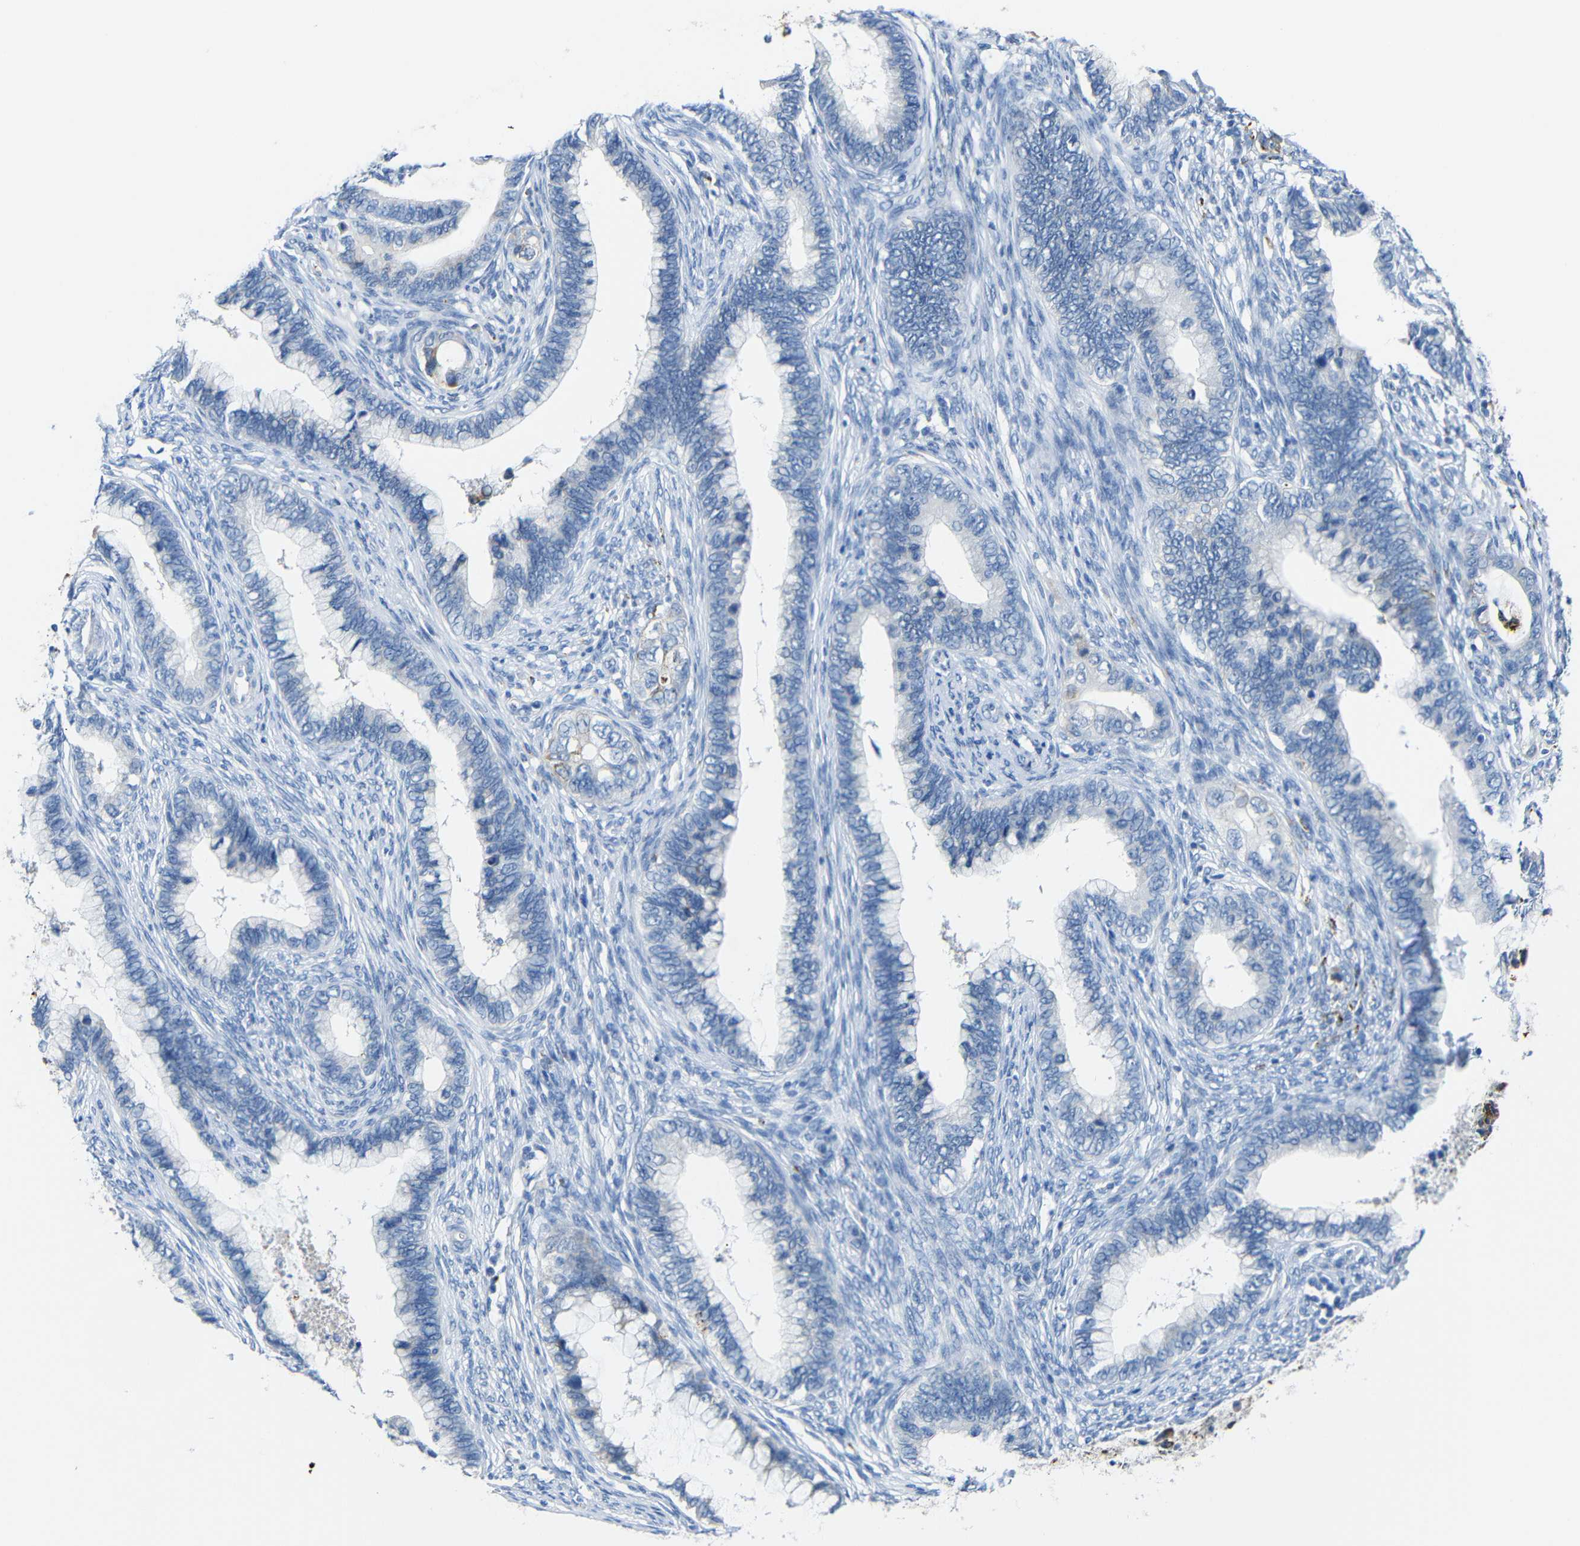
{"staining": {"intensity": "negative", "quantity": "none", "location": "none"}, "tissue": "cervical cancer", "cell_type": "Tumor cells", "image_type": "cancer", "snomed": [{"axis": "morphology", "description": "Adenocarcinoma, NOS"}, {"axis": "topography", "description": "Cervix"}], "caption": "Photomicrograph shows no protein staining in tumor cells of adenocarcinoma (cervical) tissue. Brightfield microscopy of immunohistochemistry stained with DAB (brown) and hematoxylin (blue), captured at high magnification.", "gene": "C15orf48", "patient": {"sex": "female", "age": 44}}